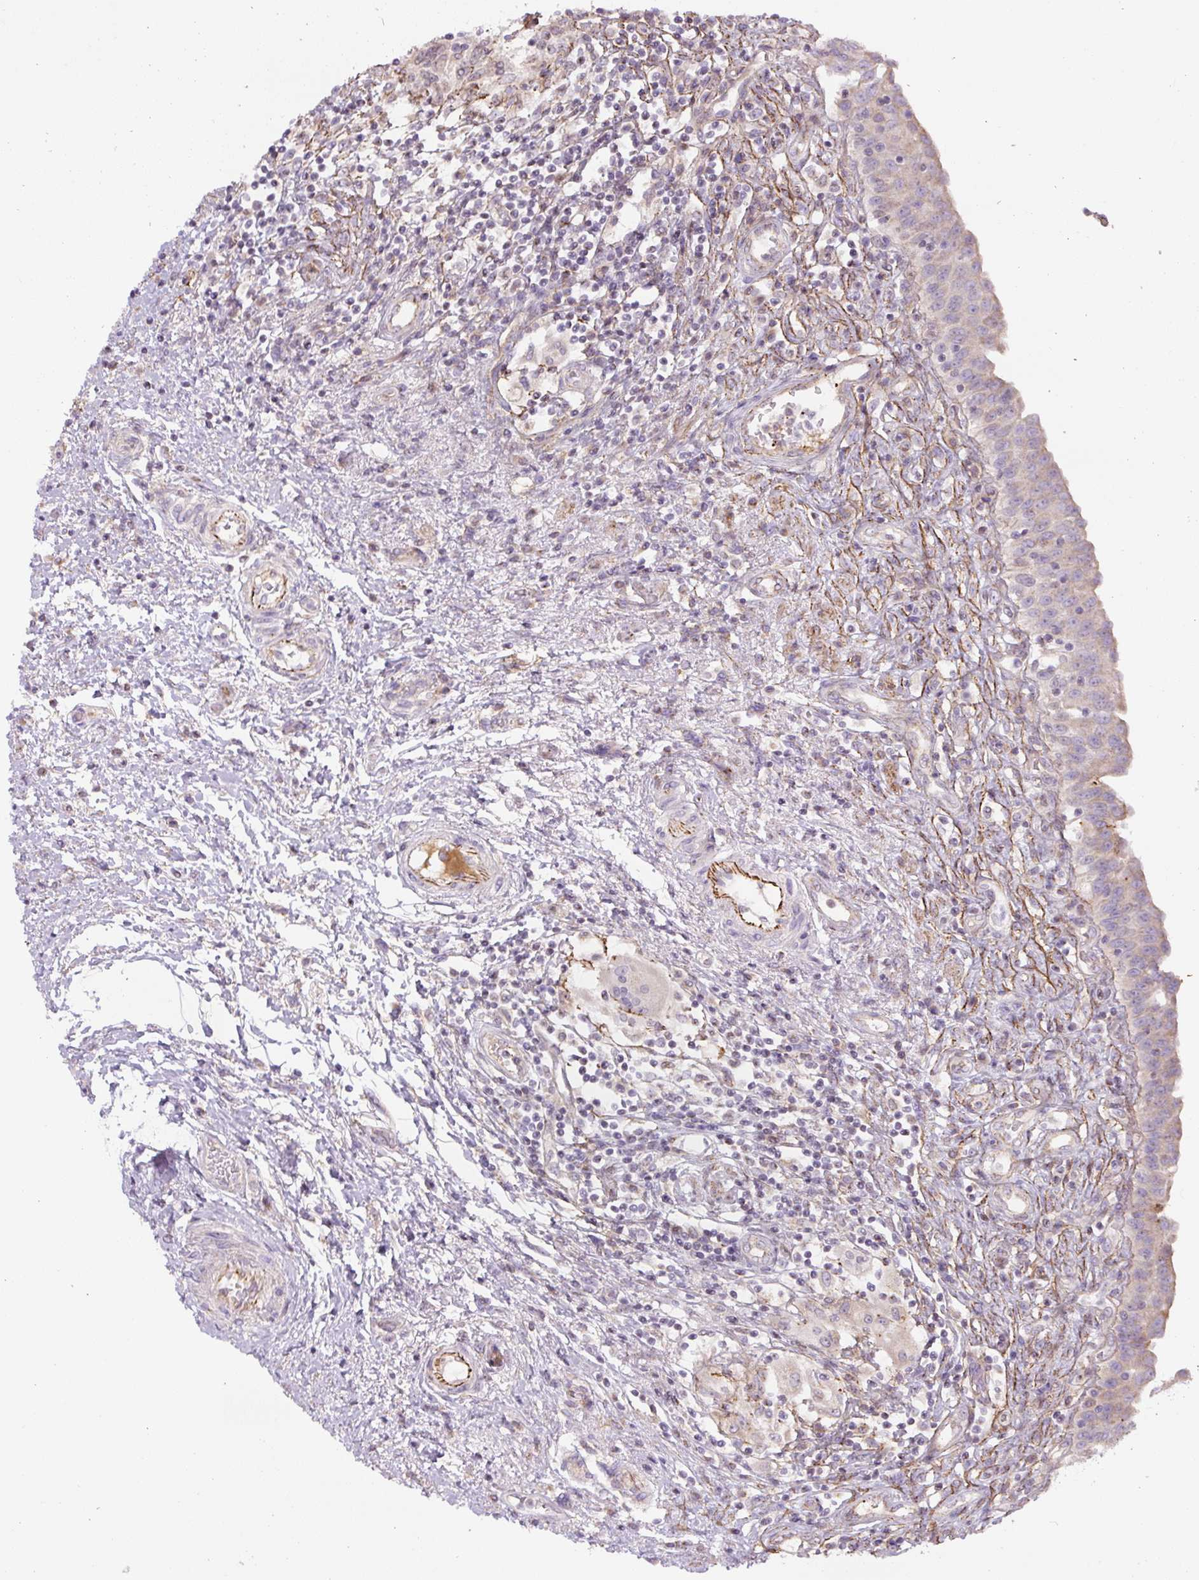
{"staining": {"intensity": "weak", "quantity": "<25%", "location": "cytoplasmic/membranous"}, "tissue": "urinary bladder", "cell_type": "Urothelial cells", "image_type": "normal", "snomed": [{"axis": "morphology", "description": "Normal tissue, NOS"}, {"axis": "topography", "description": "Urinary bladder"}], "caption": "This is an IHC photomicrograph of unremarkable urinary bladder. There is no positivity in urothelial cells.", "gene": "CCNI2", "patient": {"sex": "male", "age": 71}}